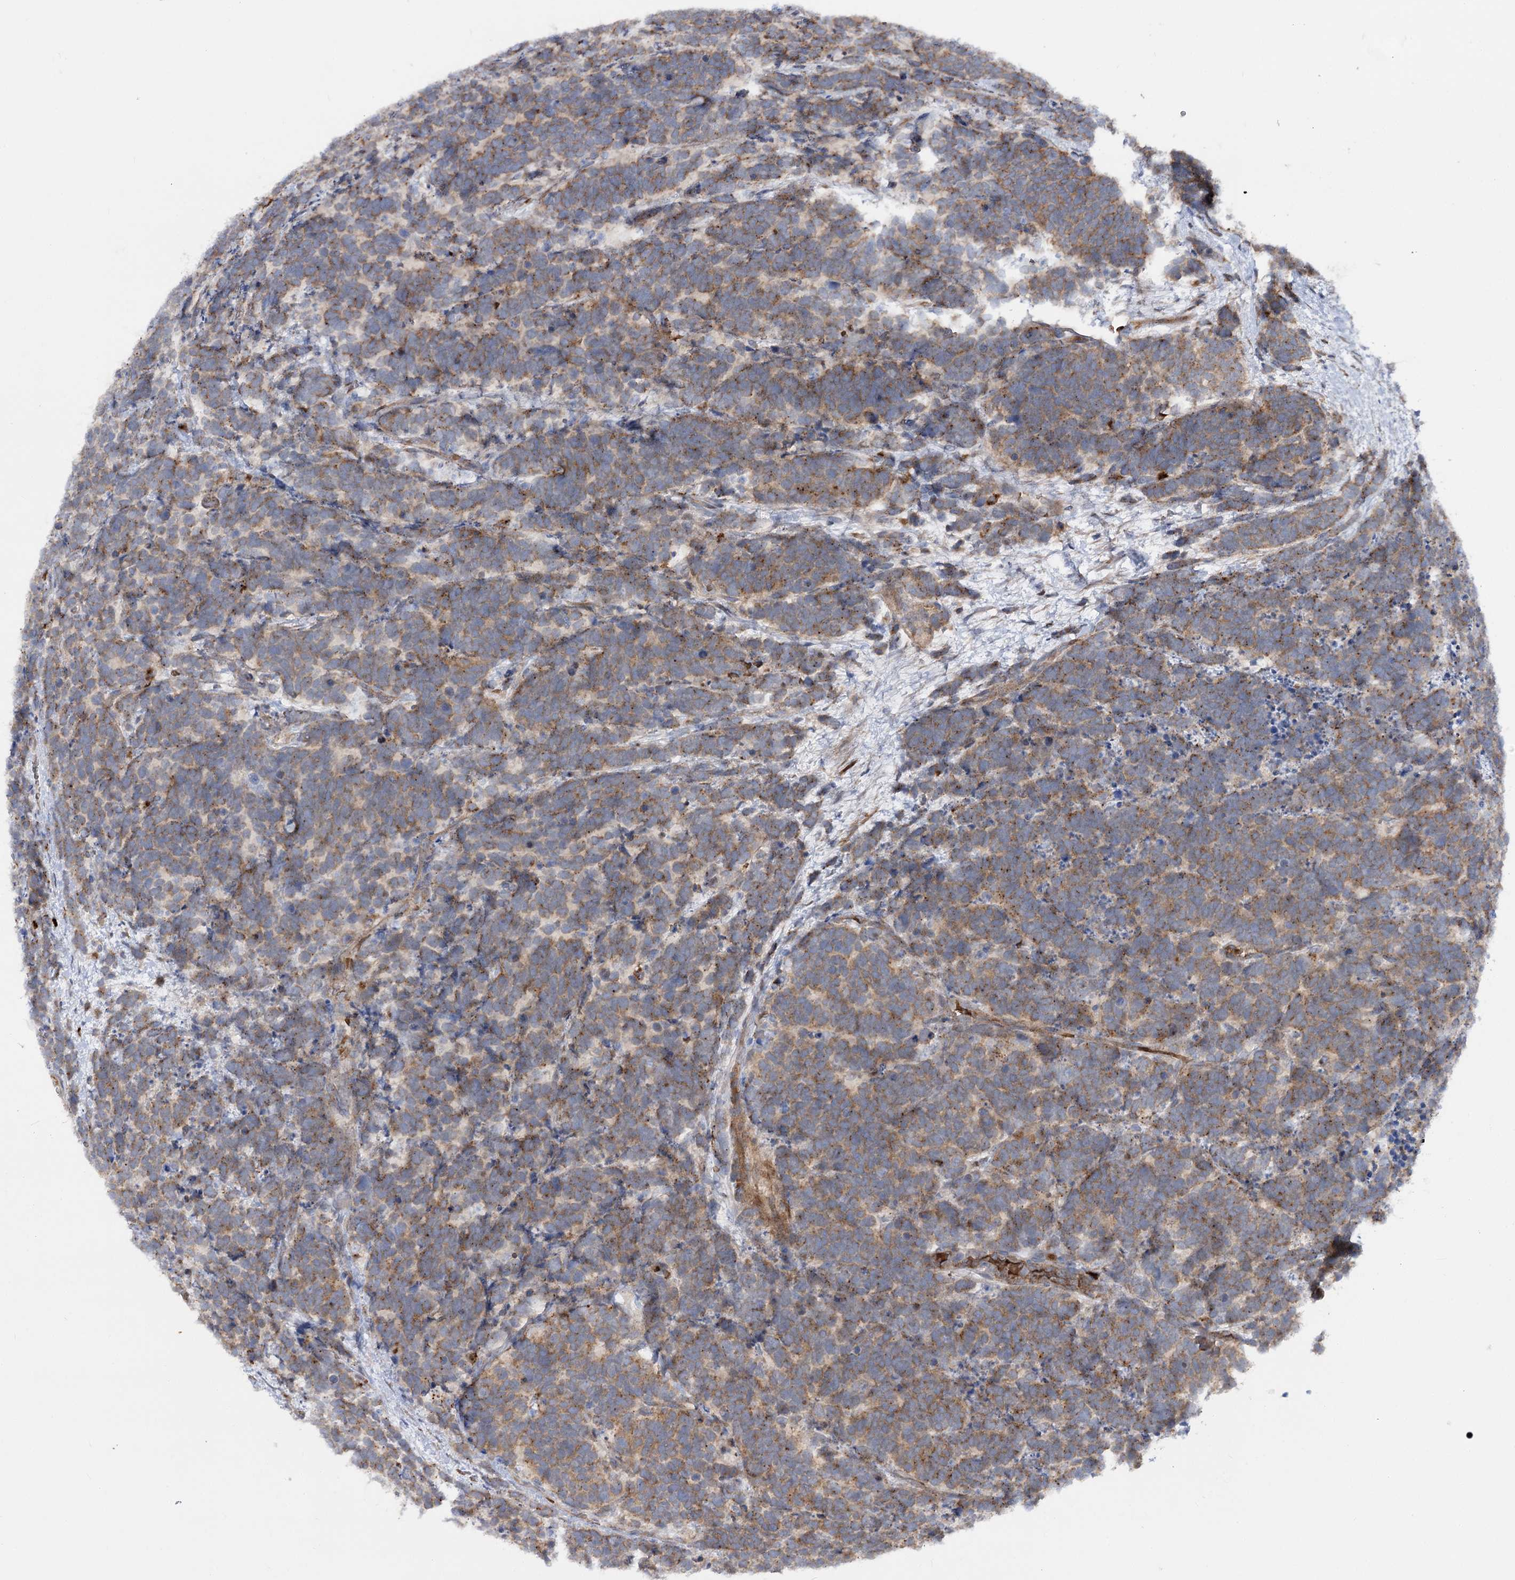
{"staining": {"intensity": "moderate", "quantity": ">75%", "location": "cytoplasmic/membranous"}, "tissue": "carcinoid", "cell_type": "Tumor cells", "image_type": "cancer", "snomed": [{"axis": "morphology", "description": "Carcinoma, NOS"}, {"axis": "morphology", "description": "Carcinoid, malignant, NOS"}, {"axis": "topography", "description": "Urinary bladder"}], "caption": "IHC micrograph of carcinoid stained for a protein (brown), which demonstrates medium levels of moderate cytoplasmic/membranous positivity in approximately >75% of tumor cells.", "gene": "KIAA0825", "patient": {"sex": "male", "age": 57}}